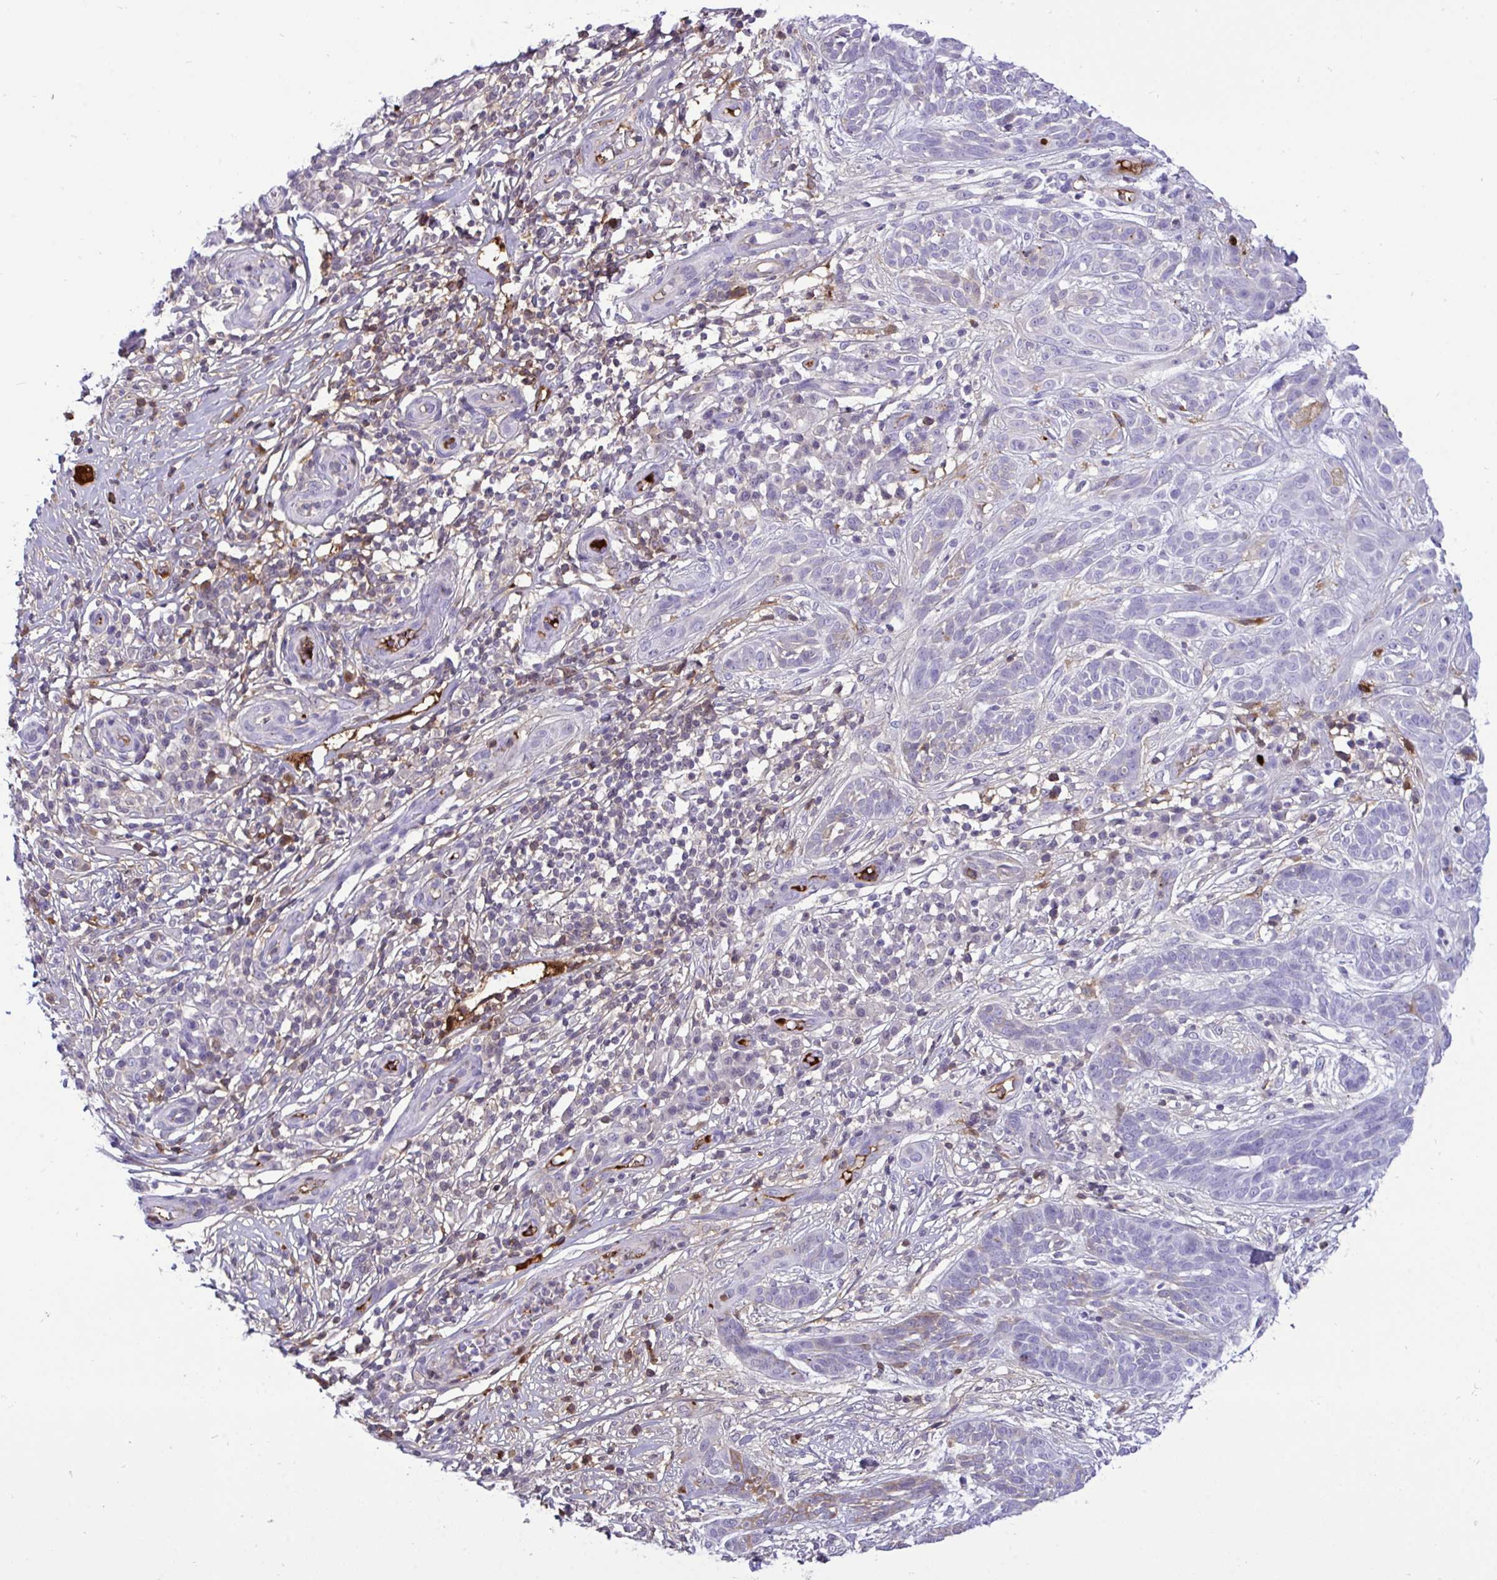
{"staining": {"intensity": "weak", "quantity": "<25%", "location": "cytoplasmic/membranous"}, "tissue": "skin cancer", "cell_type": "Tumor cells", "image_type": "cancer", "snomed": [{"axis": "morphology", "description": "Basal cell carcinoma"}, {"axis": "topography", "description": "Skin"}, {"axis": "topography", "description": "Skin, foot"}], "caption": "This is an immunohistochemistry photomicrograph of skin cancer (basal cell carcinoma). There is no expression in tumor cells.", "gene": "F2", "patient": {"sex": "female", "age": 86}}